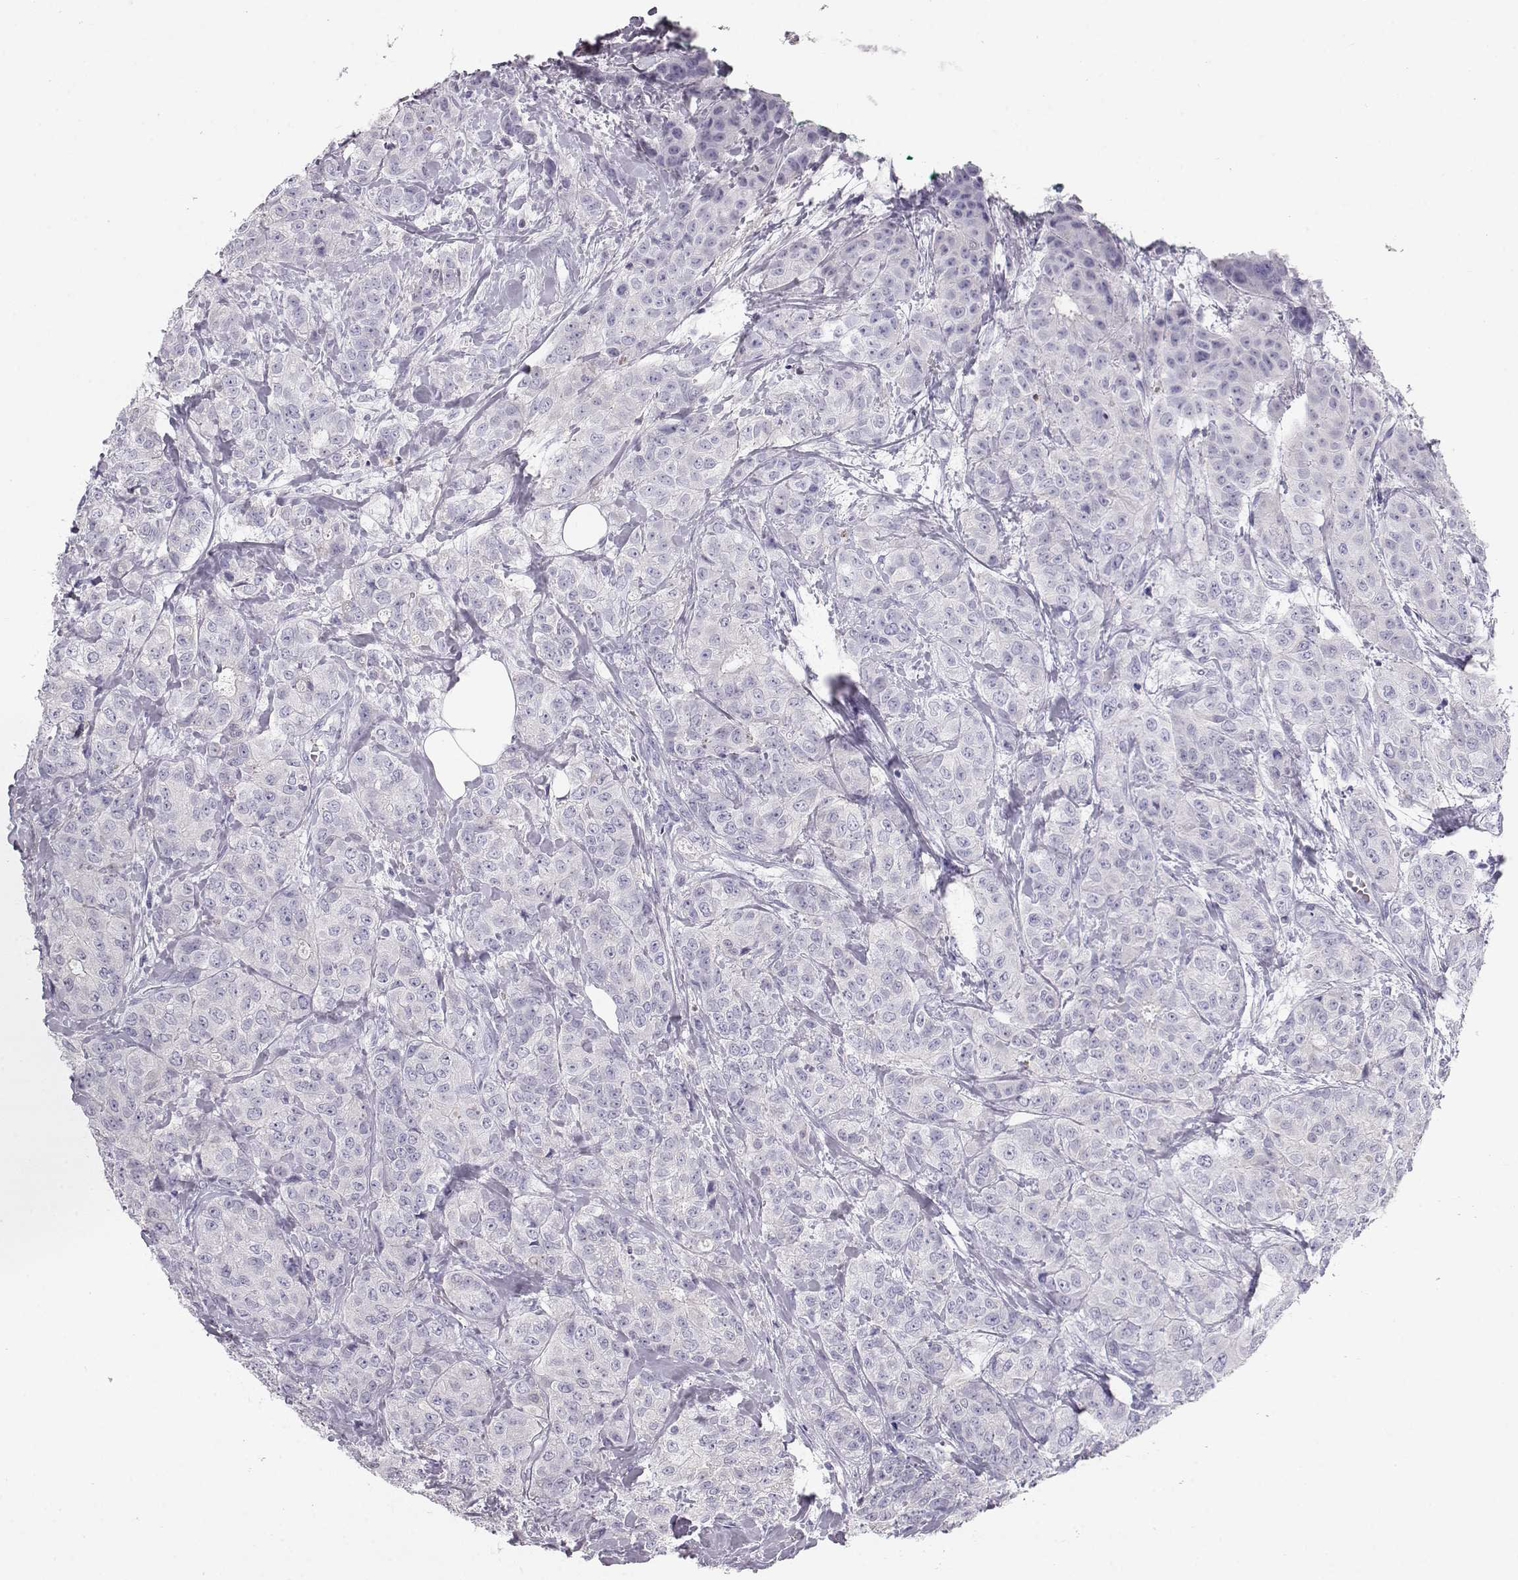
{"staining": {"intensity": "negative", "quantity": "none", "location": "none"}, "tissue": "breast cancer", "cell_type": "Tumor cells", "image_type": "cancer", "snomed": [{"axis": "morphology", "description": "Duct carcinoma"}, {"axis": "topography", "description": "Breast"}], "caption": "An image of intraductal carcinoma (breast) stained for a protein shows no brown staining in tumor cells.", "gene": "GPR26", "patient": {"sex": "female", "age": 43}}